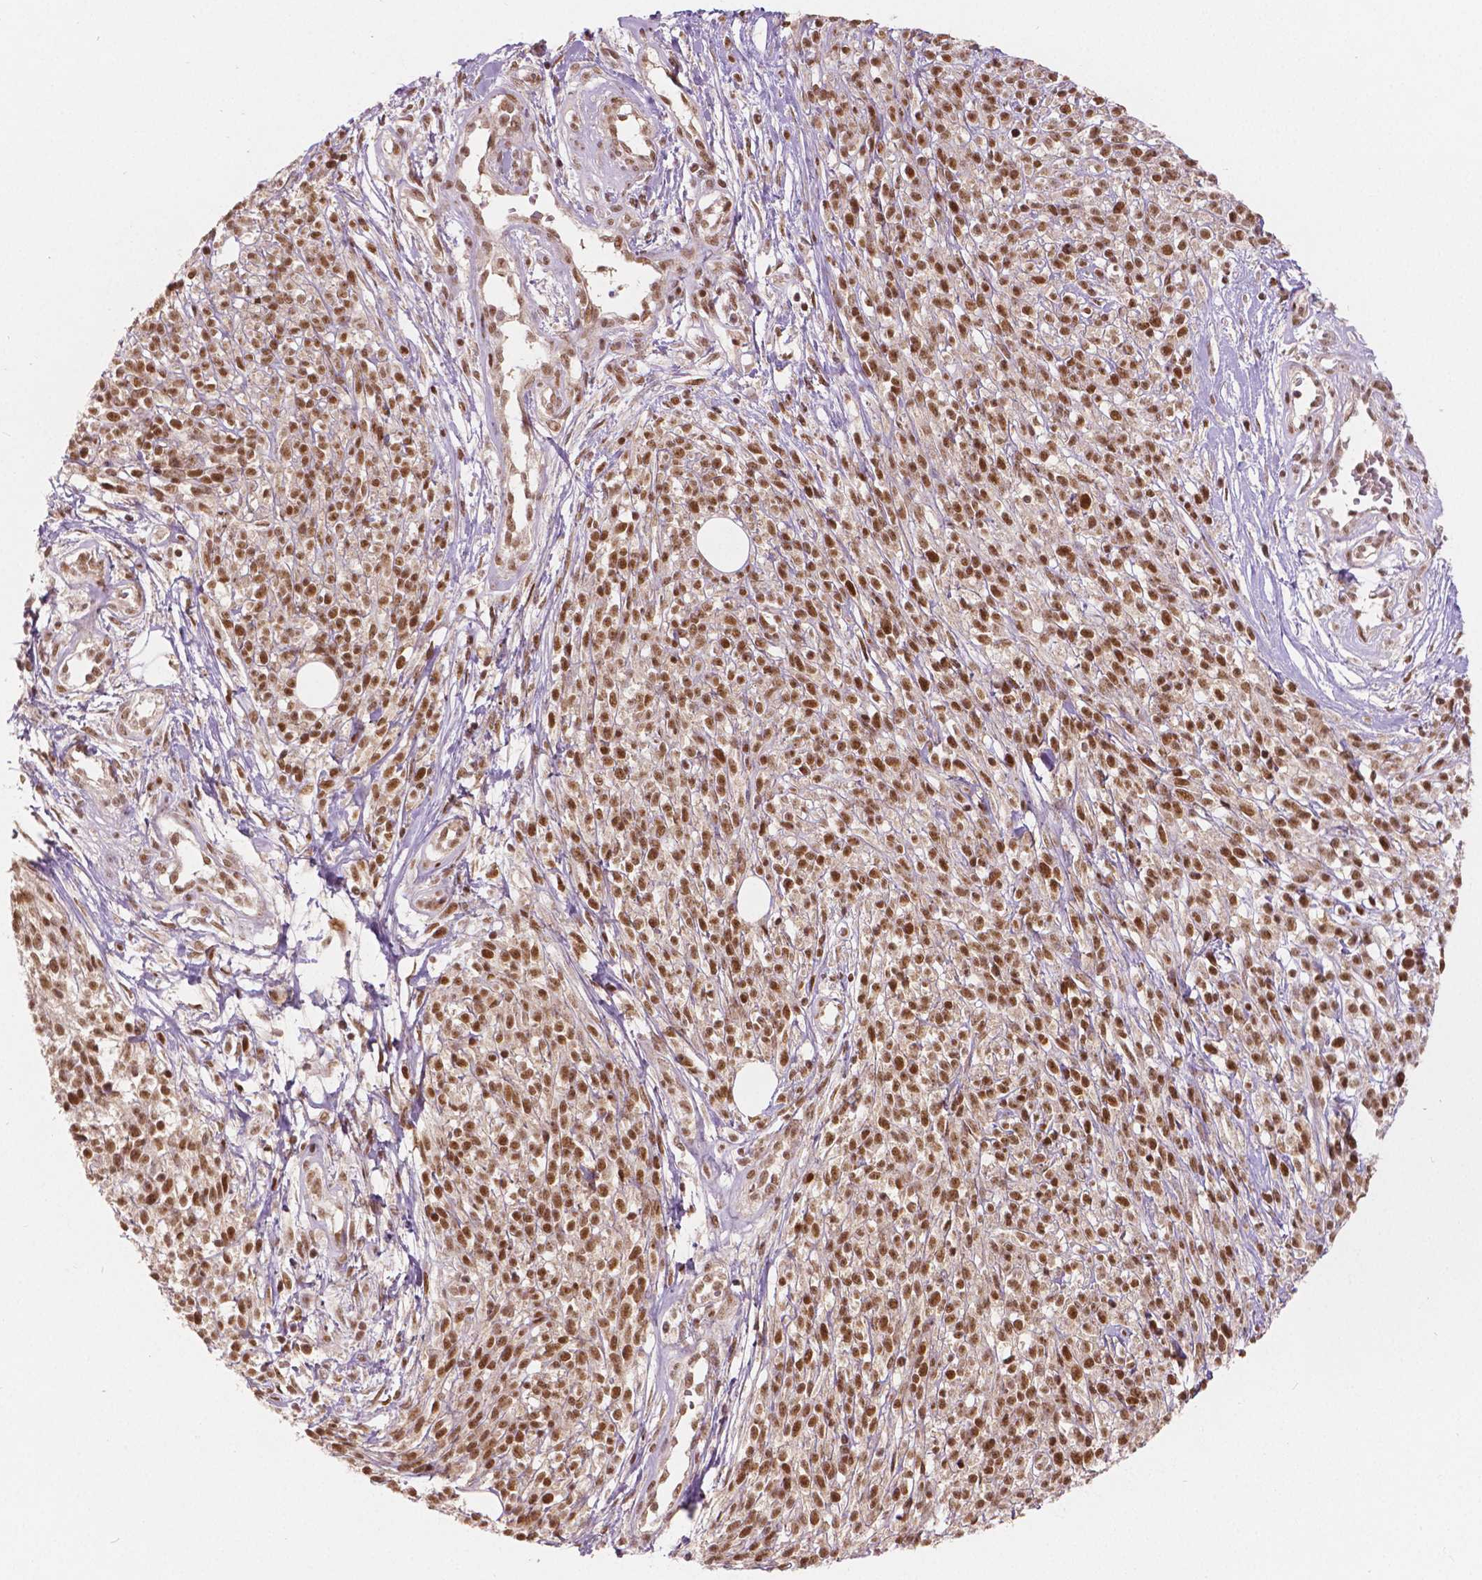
{"staining": {"intensity": "moderate", "quantity": ">75%", "location": "nuclear"}, "tissue": "melanoma", "cell_type": "Tumor cells", "image_type": "cancer", "snomed": [{"axis": "morphology", "description": "Malignant melanoma, NOS"}, {"axis": "topography", "description": "Skin"}, {"axis": "topography", "description": "Skin of trunk"}], "caption": "Immunohistochemical staining of melanoma shows moderate nuclear protein staining in approximately >75% of tumor cells.", "gene": "NSD2", "patient": {"sex": "male", "age": 74}}